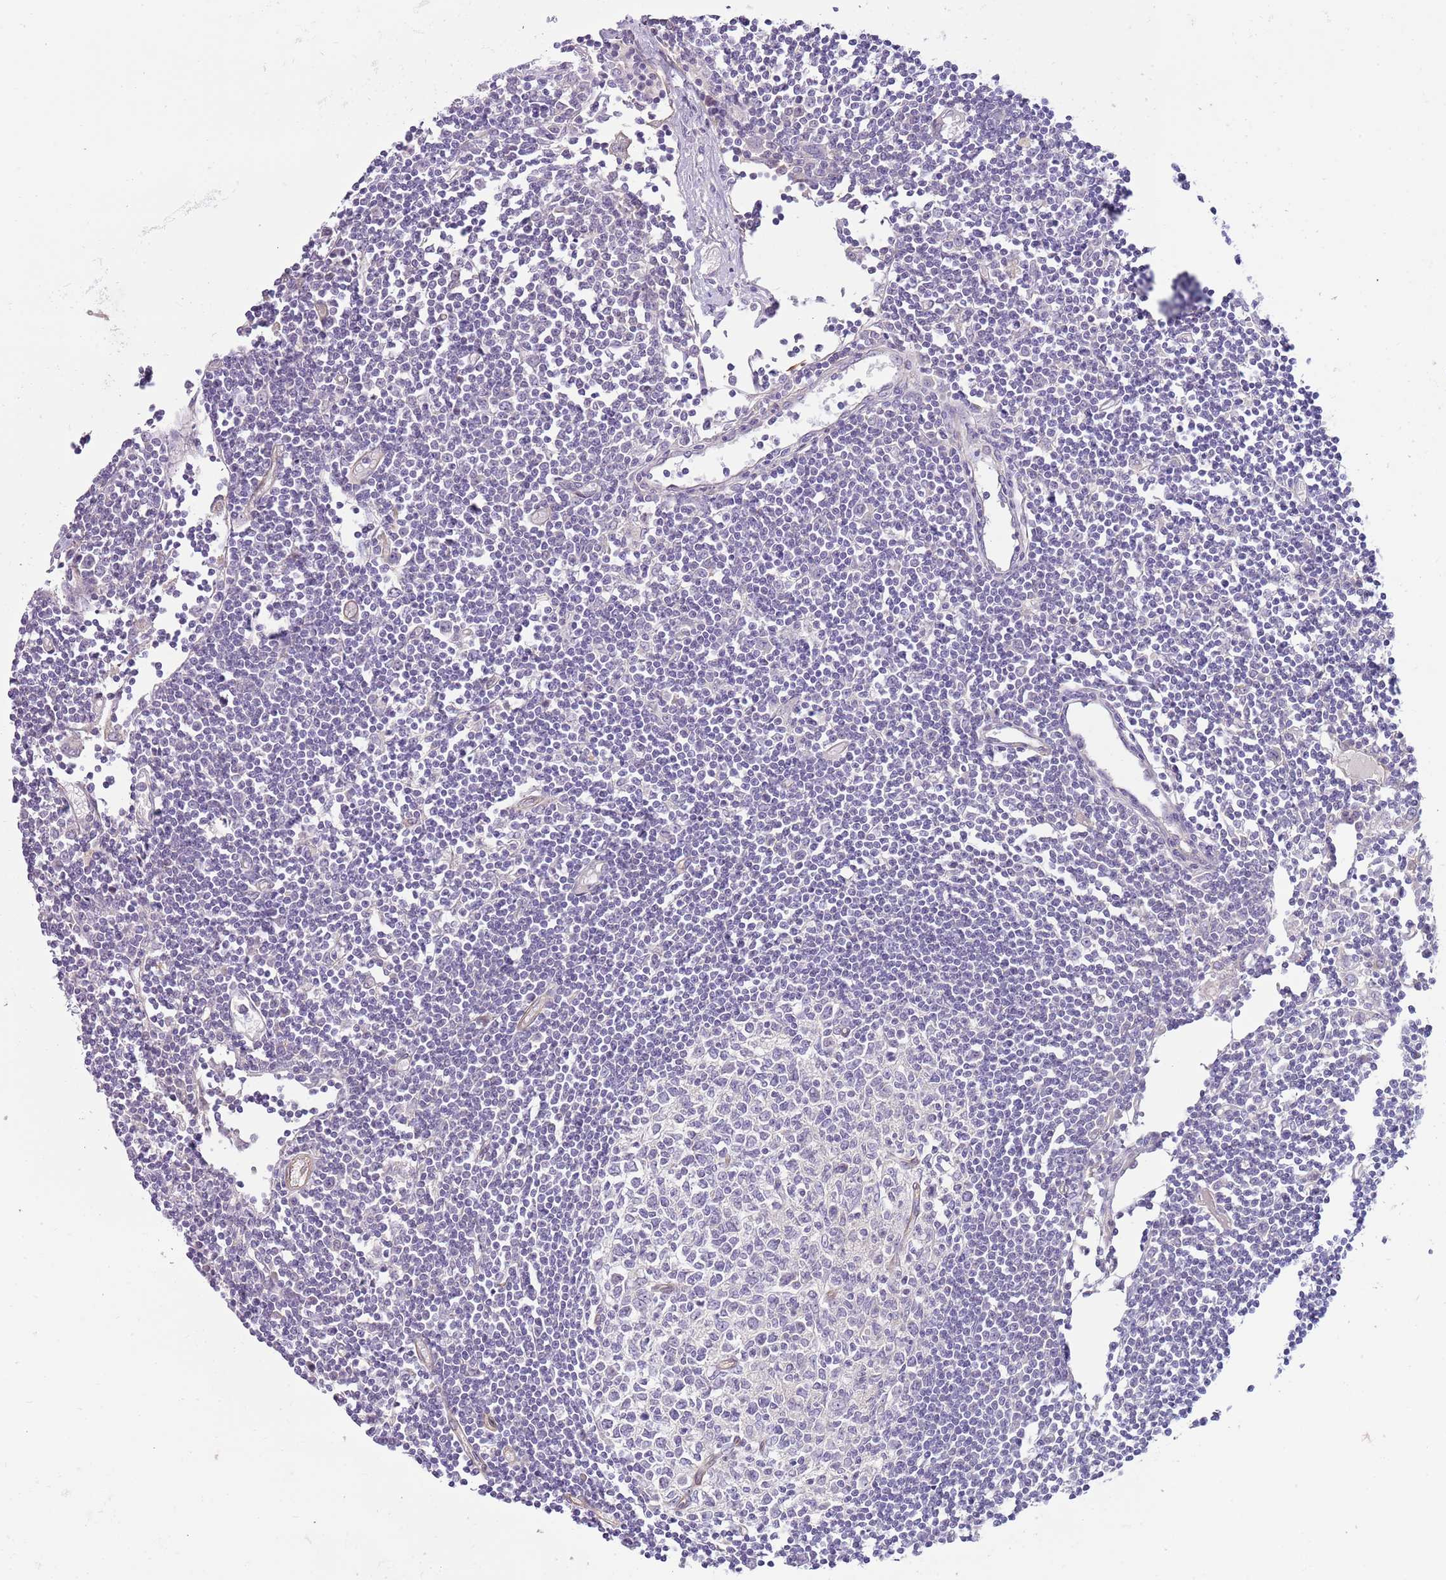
{"staining": {"intensity": "negative", "quantity": "none", "location": "none"}, "tissue": "lymph node", "cell_type": "Germinal center cells", "image_type": "normal", "snomed": [{"axis": "morphology", "description": "Normal tissue, NOS"}, {"axis": "topography", "description": "Lymph node"}], "caption": "This photomicrograph is of benign lymph node stained with immunohistochemistry to label a protein in brown with the nuclei are counter-stained blue. There is no positivity in germinal center cells.", "gene": "MRO", "patient": {"sex": "female", "age": 11}}